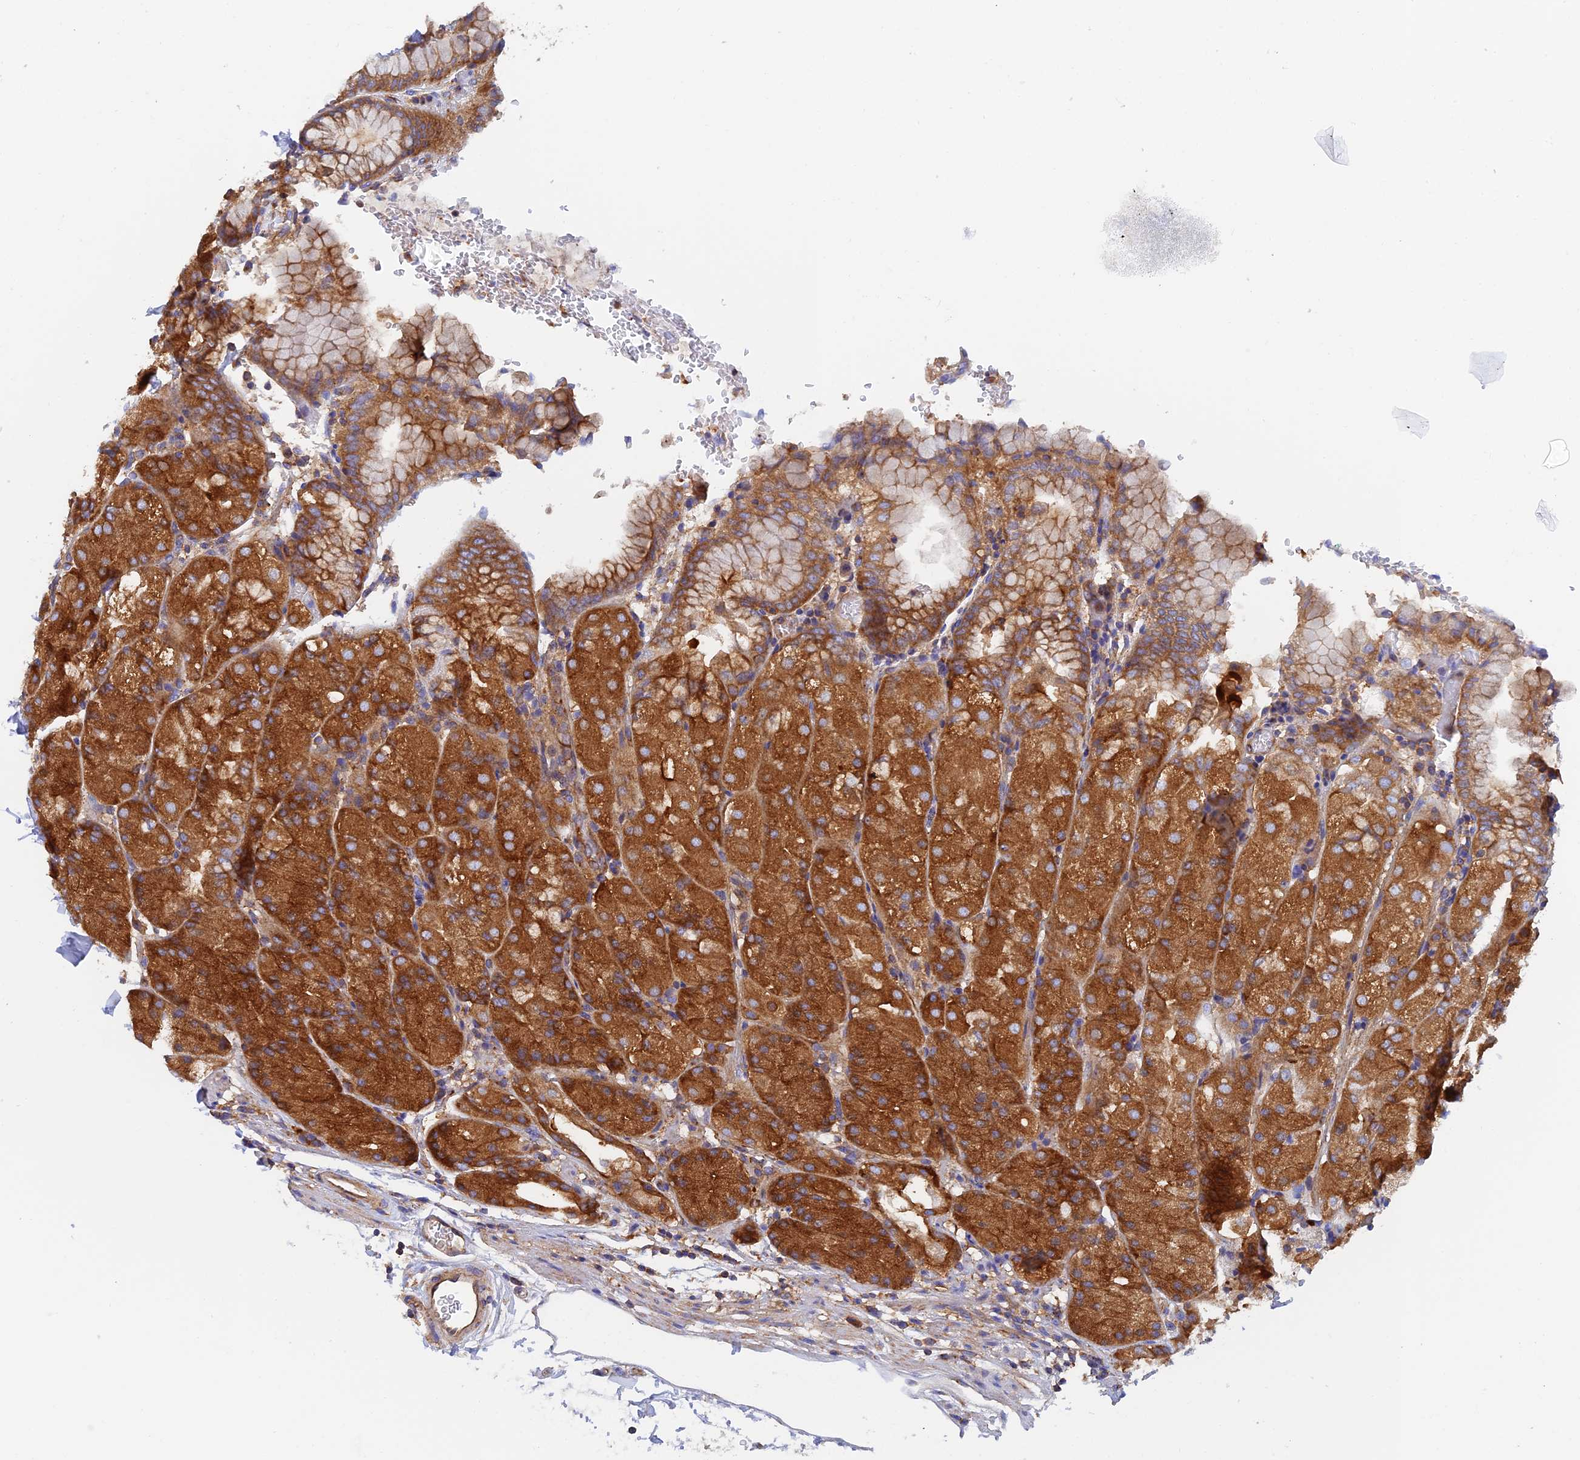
{"staining": {"intensity": "strong", "quantity": ">75%", "location": "cytoplasmic/membranous"}, "tissue": "stomach", "cell_type": "Glandular cells", "image_type": "normal", "snomed": [{"axis": "morphology", "description": "Normal tissue, NOS"}, {"axis": "topography", "description": "Stomach, upper"}, {"axis": "topography", "description": "Stomach, lower"}], "caption": "Immunohistochemistry (IHC) (DAB (3,3'-diaminobenzidine)) staining of benign stomach exhibits strong cytoplasmic/membranous protein staining in approximately >75% of glandular cells.", "gene": "DCTN2", "patient": {"sex": "male", "age": 62}}